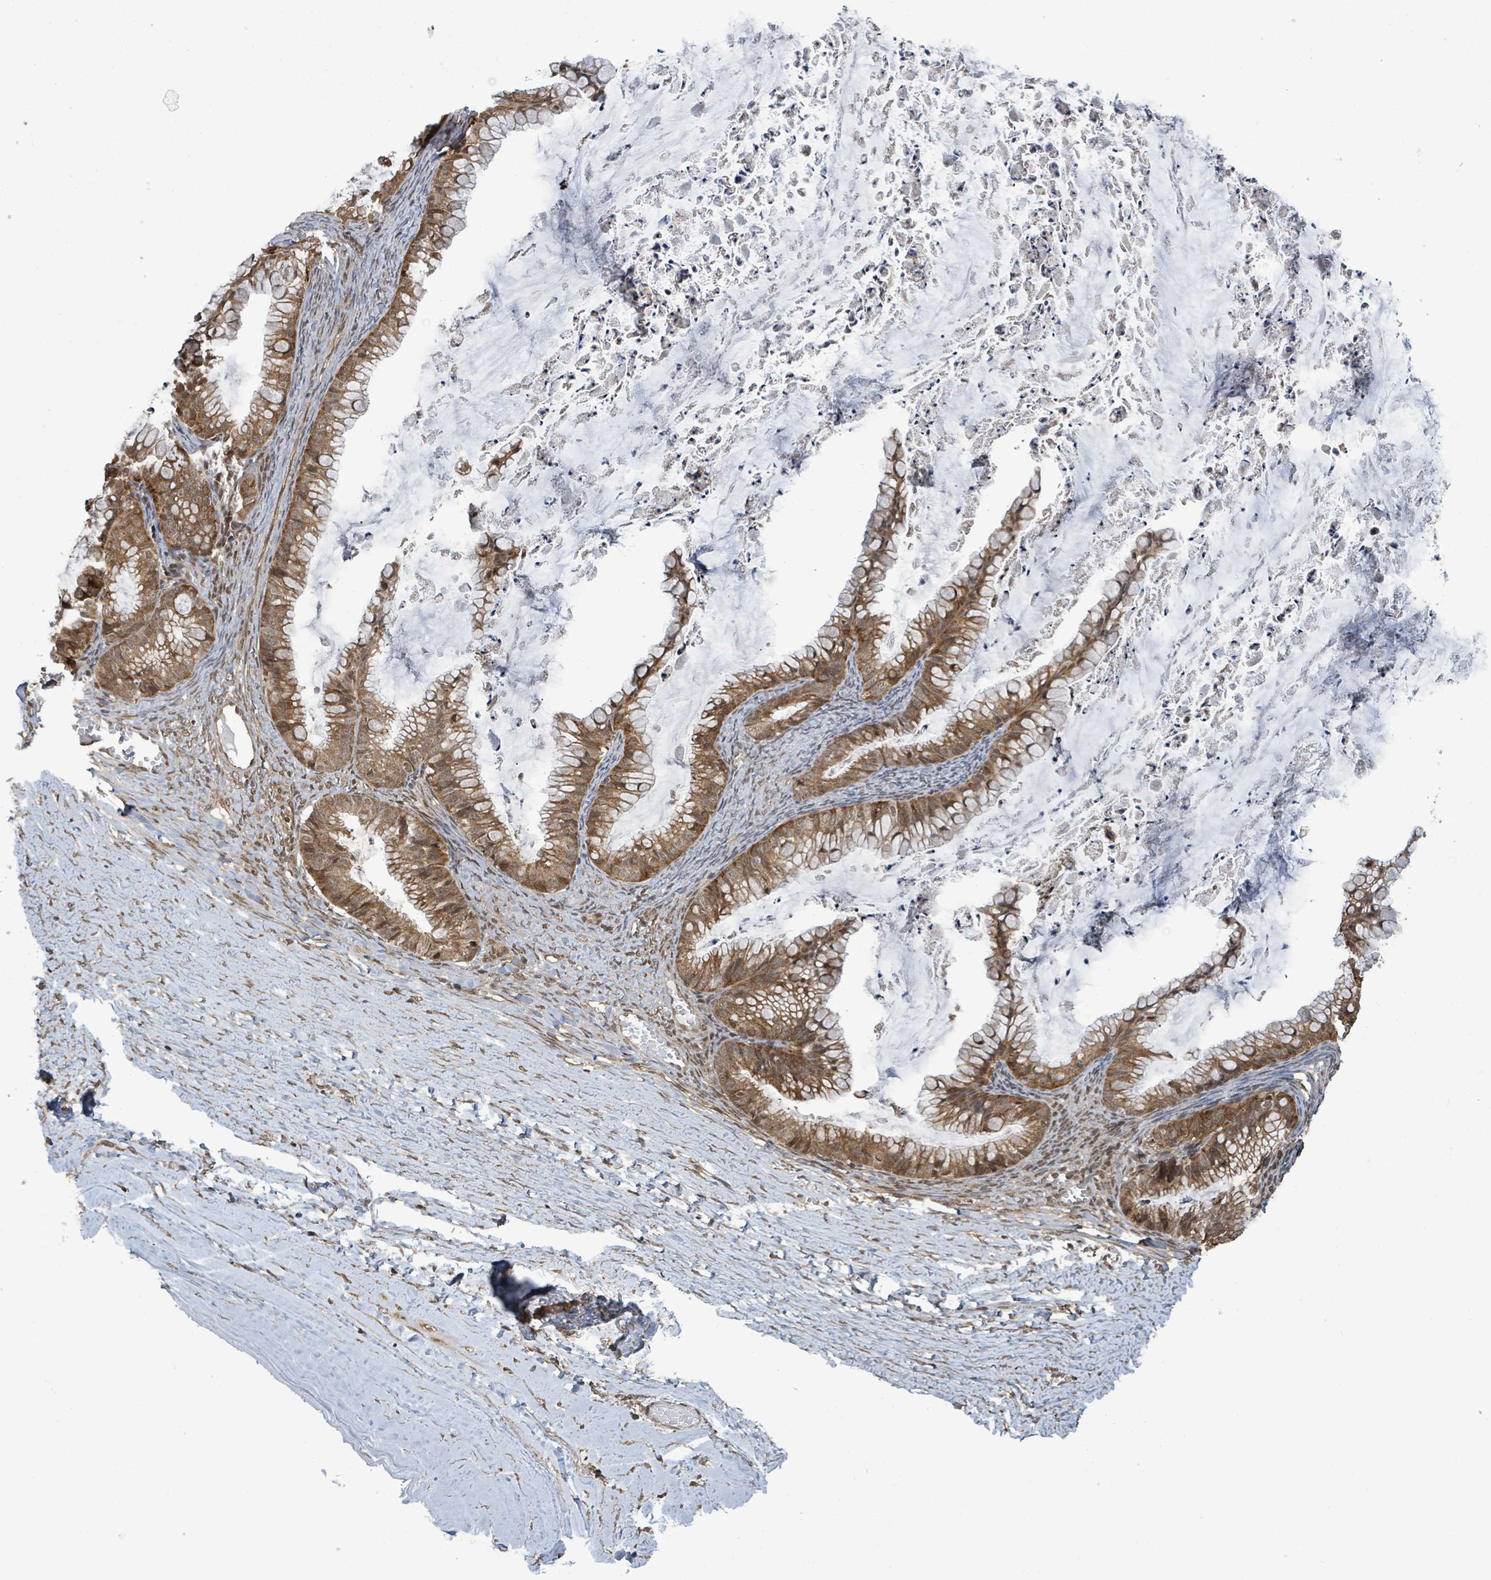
{"staining": {"intensity": "moderate", "quantity": ">75%", "location": "cytoplasmic/membranous,nuclear"}, "tissue": "ovarian cancer", "cell_type": "Tumor cells", "image_type": "cancer", "snomed": [{"axis": "morphology", "description": "Cystadenocarcinoma, mucinous, NOS"}, {"axis": "topography", "description": "Ovary"}], "caption": "The photomicrograph displays a brown stain indicating the presence of a protein in the cytoplasmic/membranous and nuclear of tumor cells in ovarian cancer (mucinous cystadenocarcinoma). (DAB (3,3'-diaminobenzidine) = brown stain, brightfield microscopy at high magnification).", "gene": "KLC1", "patient": {"sex": "female", "age": 35}}